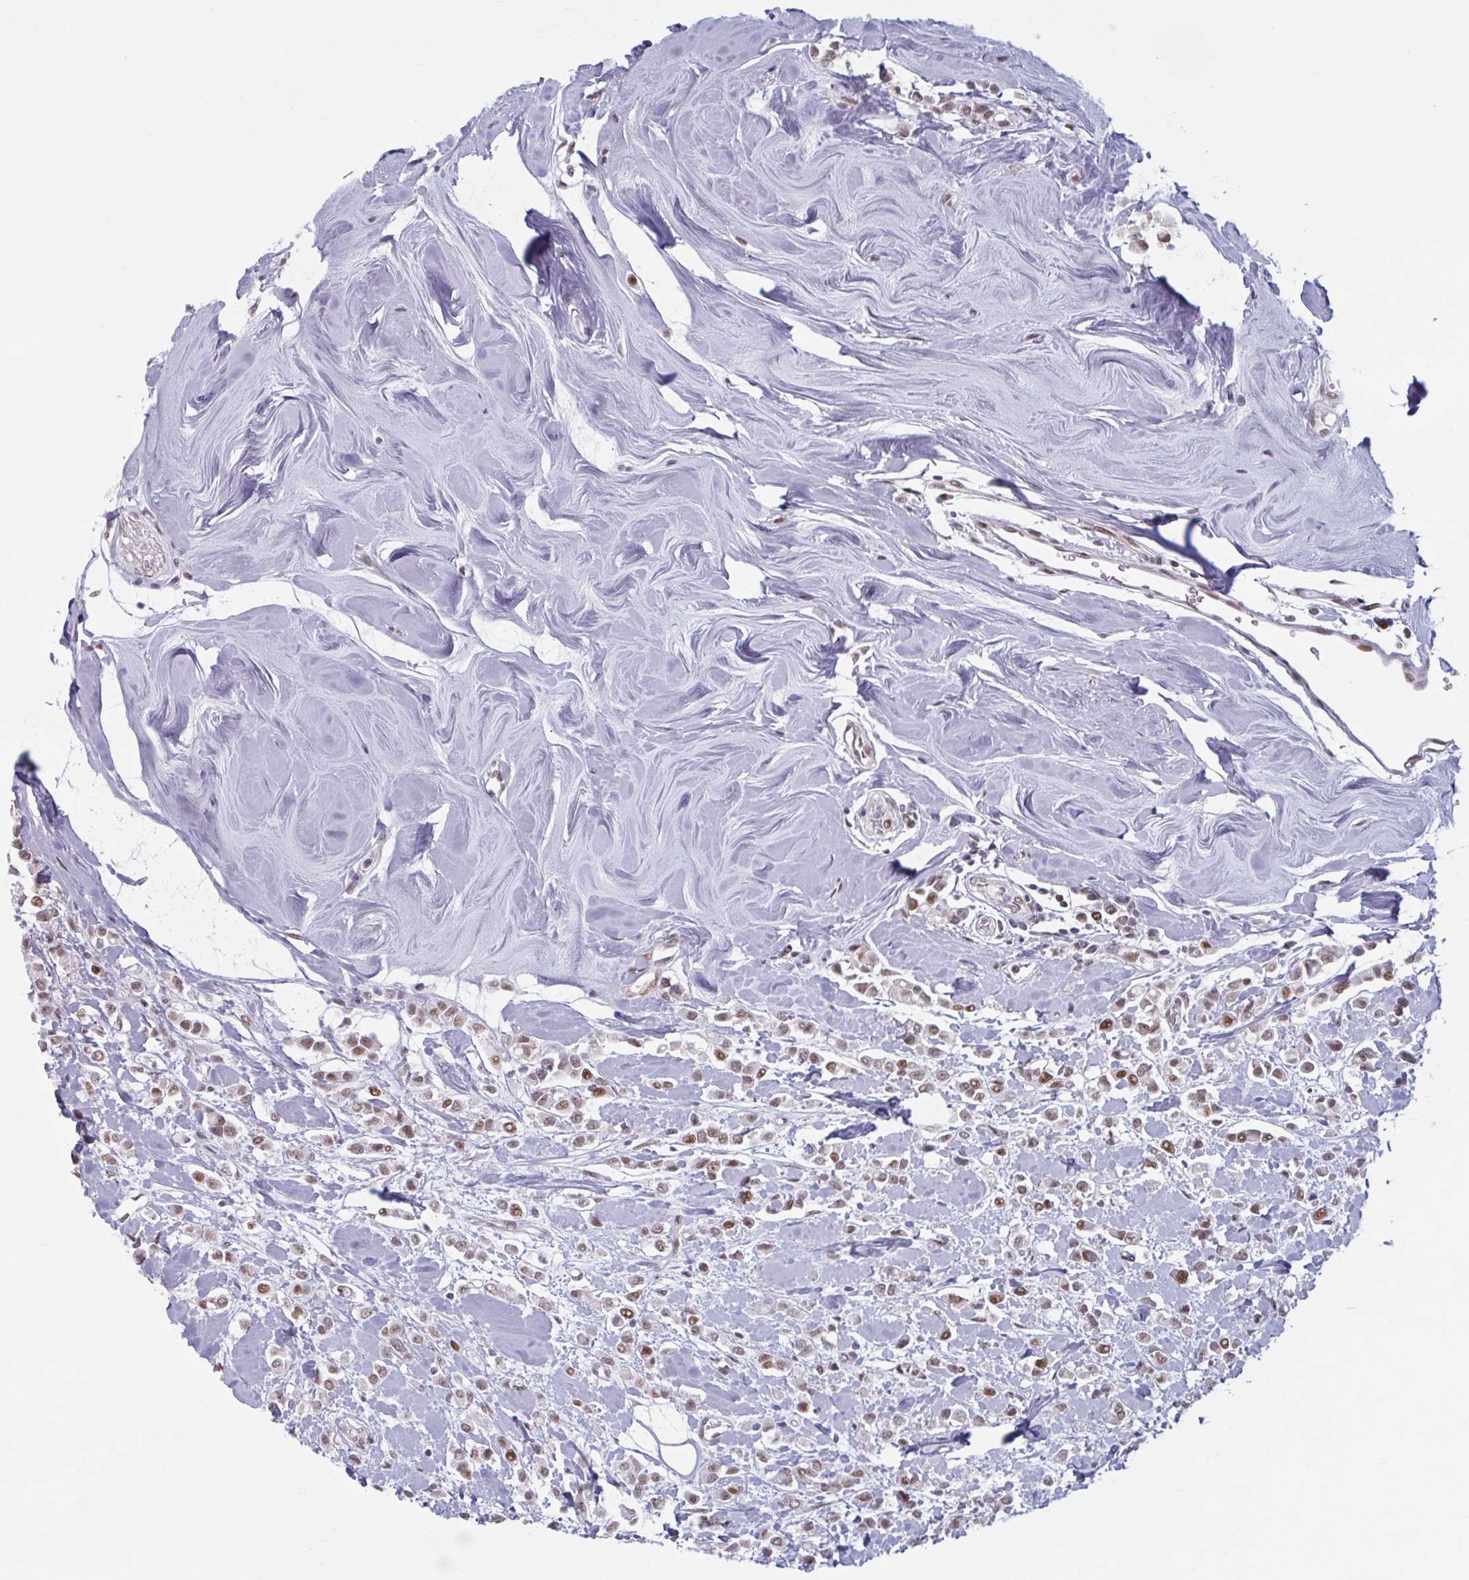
{"staining": {"intensity": "moderate", "quantity": ">75%", "location": "nuclear"}, "tissue": "breast cancer", "cell_type": "Tumor cells", "image_type": "cancer", "snomed": [{"axis": "morphology", "description": "Lobular carcinoma"}, {"axis": "topography", "description": "Breast"}], "caption": "The photomicrograph demonstrates staining of breast cancer (lobular carcinoma), revealing moderate nuclear protein expression (brown color) within tumor cells. (Brightfield microscopy of DAB IHC at high magnification).", "gene": "HSD17B6", "patient": {"sex": "female", "age": 68}}